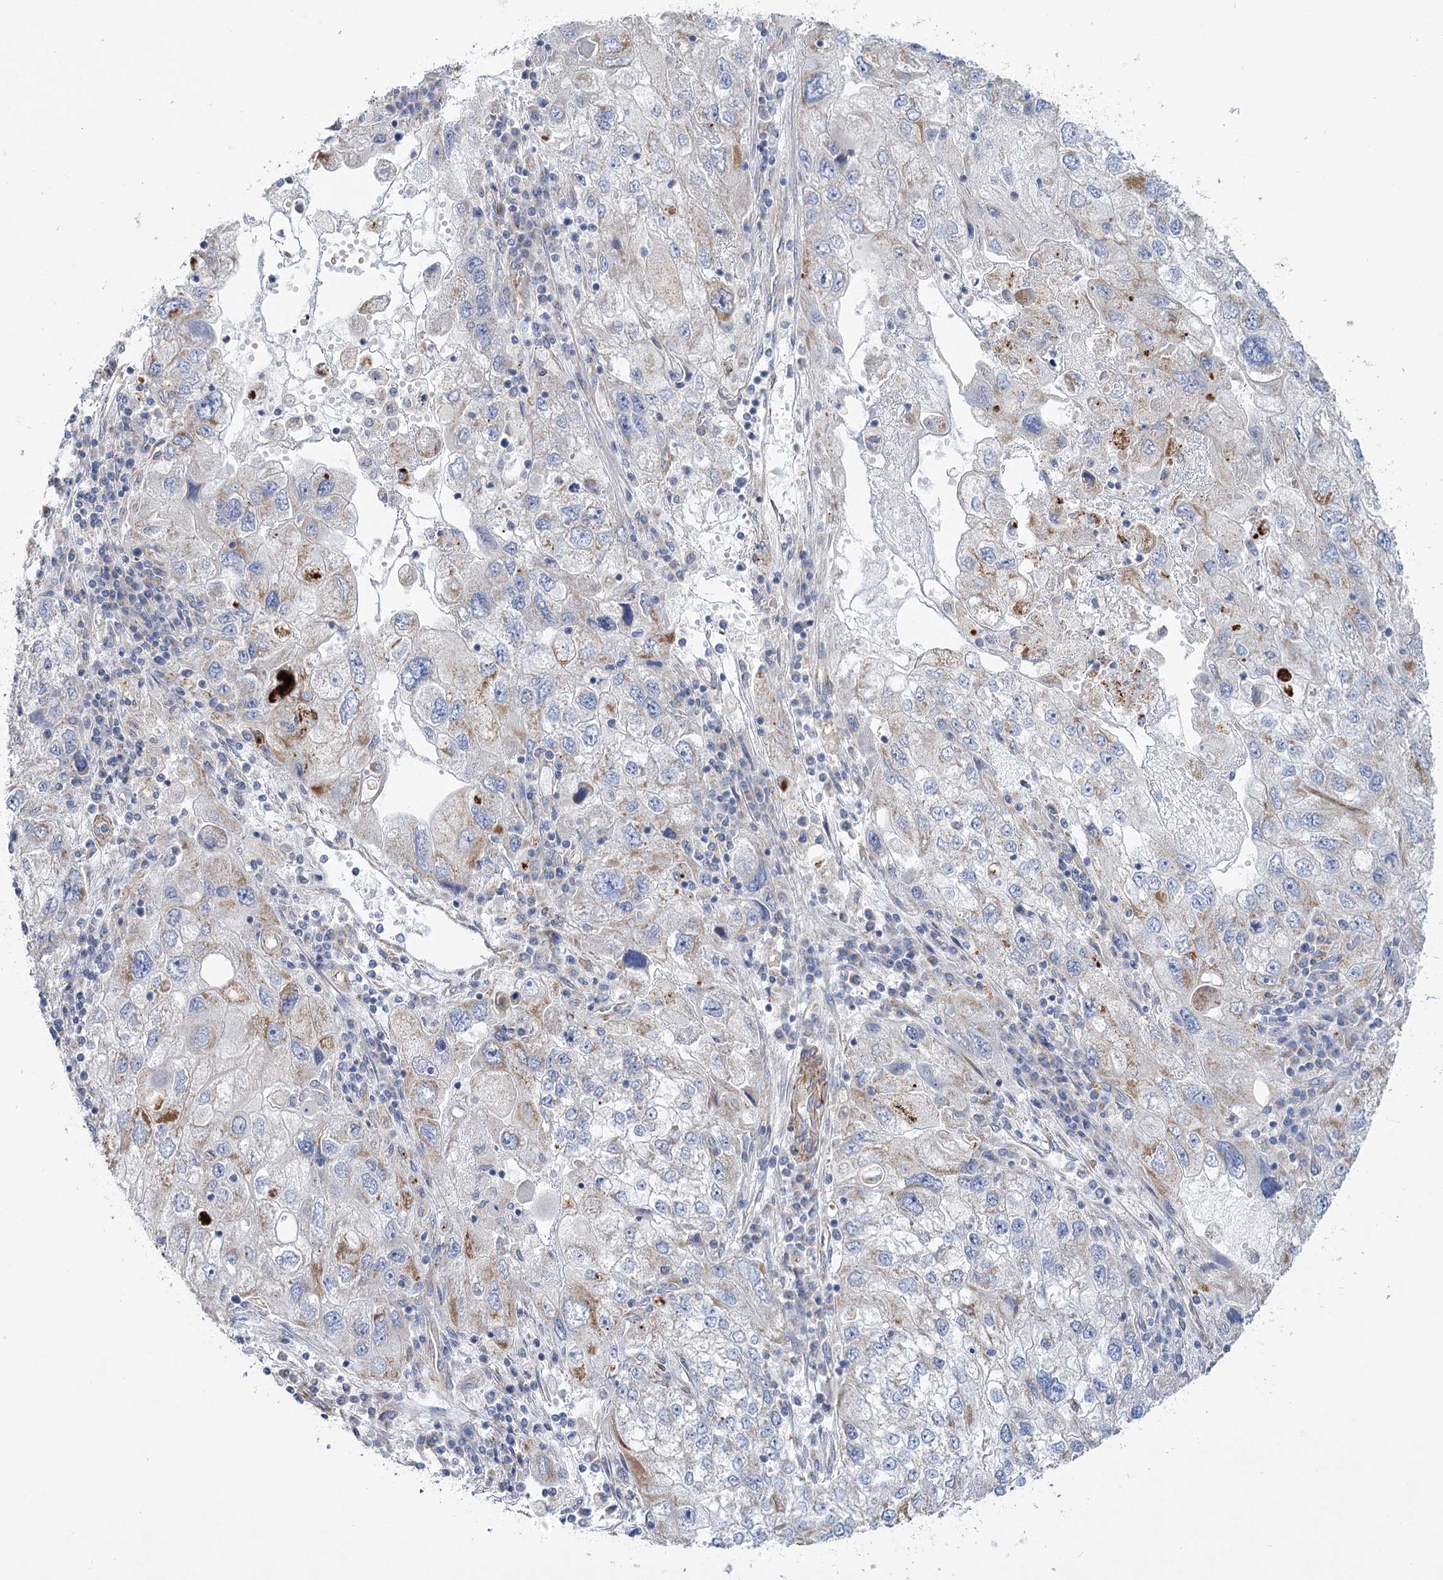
{"staining": {"intensity": "moderate", "quantity": "<25%", "location": "cytoplasmic/membranous"}, "tissue": "endometrial cancer", "cell_type": "Tumor cells", "image_type": "cancer", "snomed": [{"axis": "morphology", "description": "Adenocarcinoma, NOS"}, {"axis": "topography", "description": "Endometrium"}], "caption": "IHC staining of endometrial adenocarcinoma, which shows low levels of moderate cytoplasmic/membranous expression in about <25% of tumor cells indicating moderate cytoplasmic/membranous protein positivity. The staining was performed using DAB (brown) for protein detection and nuclei were counterstained in hematoxylin (blue).", "gene": "TMEM164", "patient": {"sex": "female", "age": 49}}